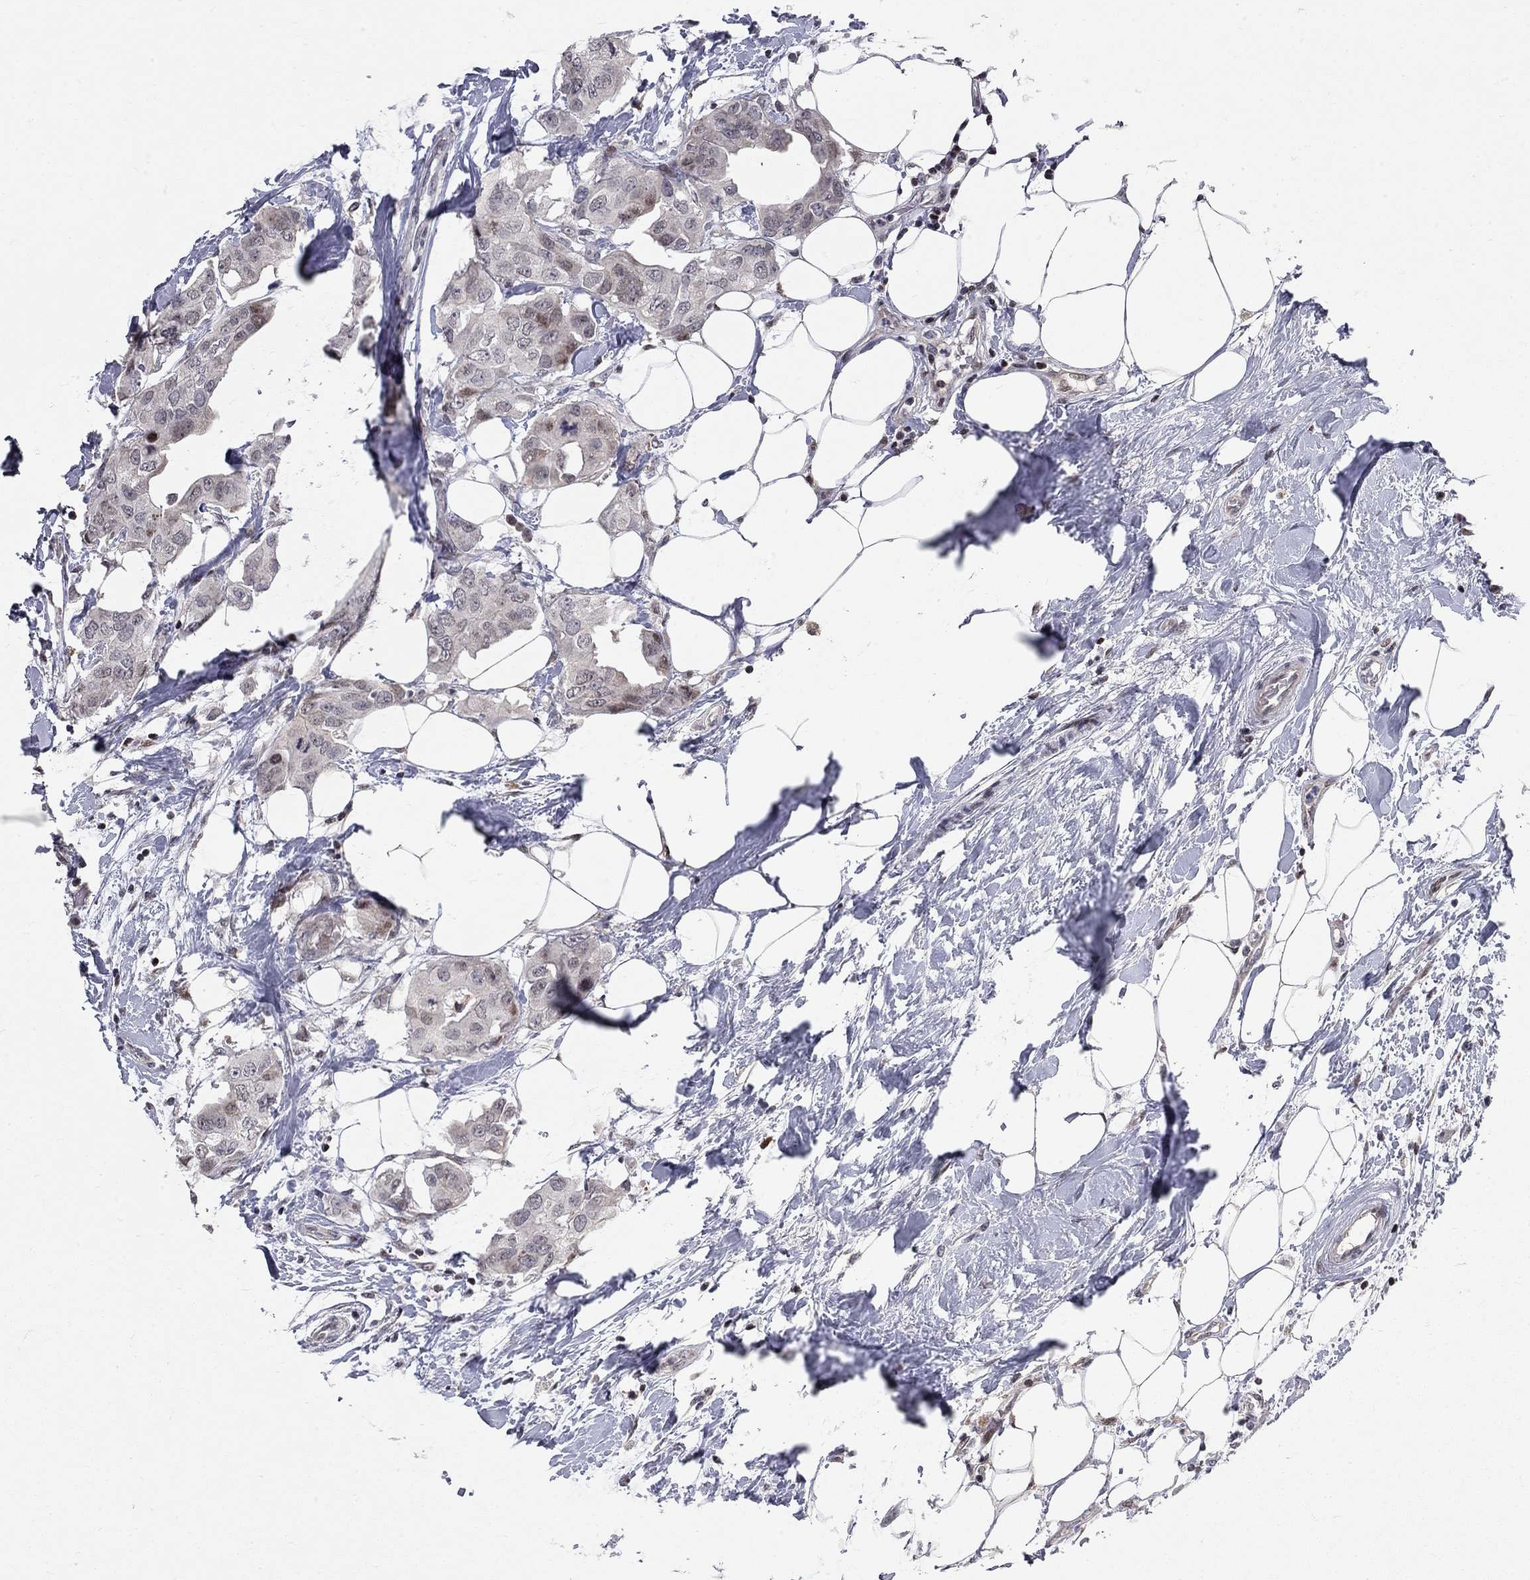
{"staining": {"intensity": "weak", "quantity": "<25%", "location": "nuclear"}, "tissue": "breast cancer", "cell_type": "Tumor cells", "image_type": "cancer", "snomed": [{"axis": "morphology", "description": "Normal tissue, NOS"}, {"axis": "morphology", "description": "Duct carcinoma"}, {"axis": "topography", "description": "Breast"}], "caption": "Tumor cells are negative for brown protein staining in invasive ductal carcinoma (breast). (IHC, brightfield microscopy, high magnification).", "gene": "HDAC3", "patient": {"sex": "female", "age": 40}}